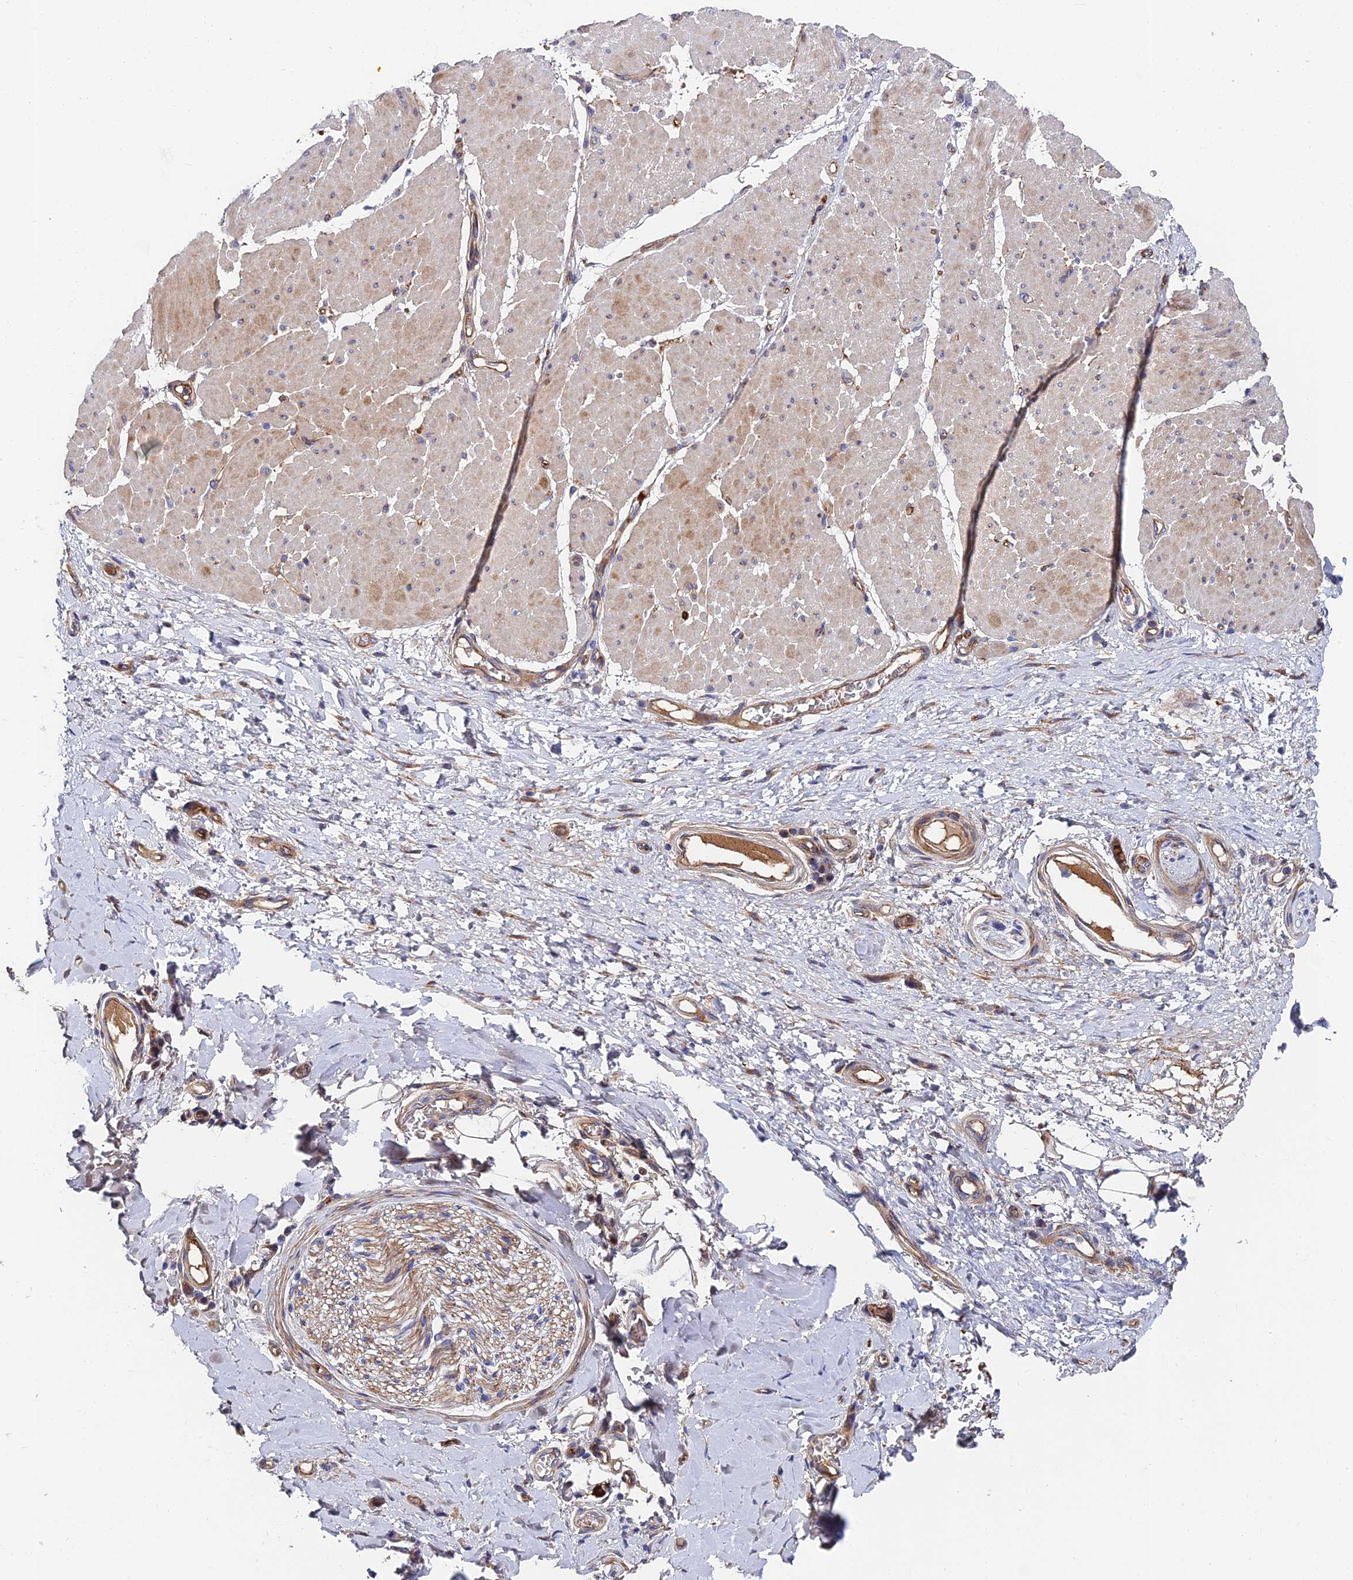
{"staining": {"intensity": "negative", "quantity": "none", "location": "none"}, "tissue": "adipose tissue", "cell_type": "Adipocytes", "image_type": "normal", "snomed": [{"axis": "morphology", "description": "Normal tissue, NOS"}, {"axis": "morphology", "description": "Adenocarcinoma, NOS"}, {"axis": "topography", "description": "Esophagus"}, {"axis": "topography", "description": "Stomach, upper"}, {"axis": "topography", "description": "Peripheral nerve tissue"}], "caption": "Immunohistochemistry of unremarkable human adipose tissue reveals no expression in adipocytes.", "gene": "ADGRF3", "patient": {"sex": "male", "age": 62}}